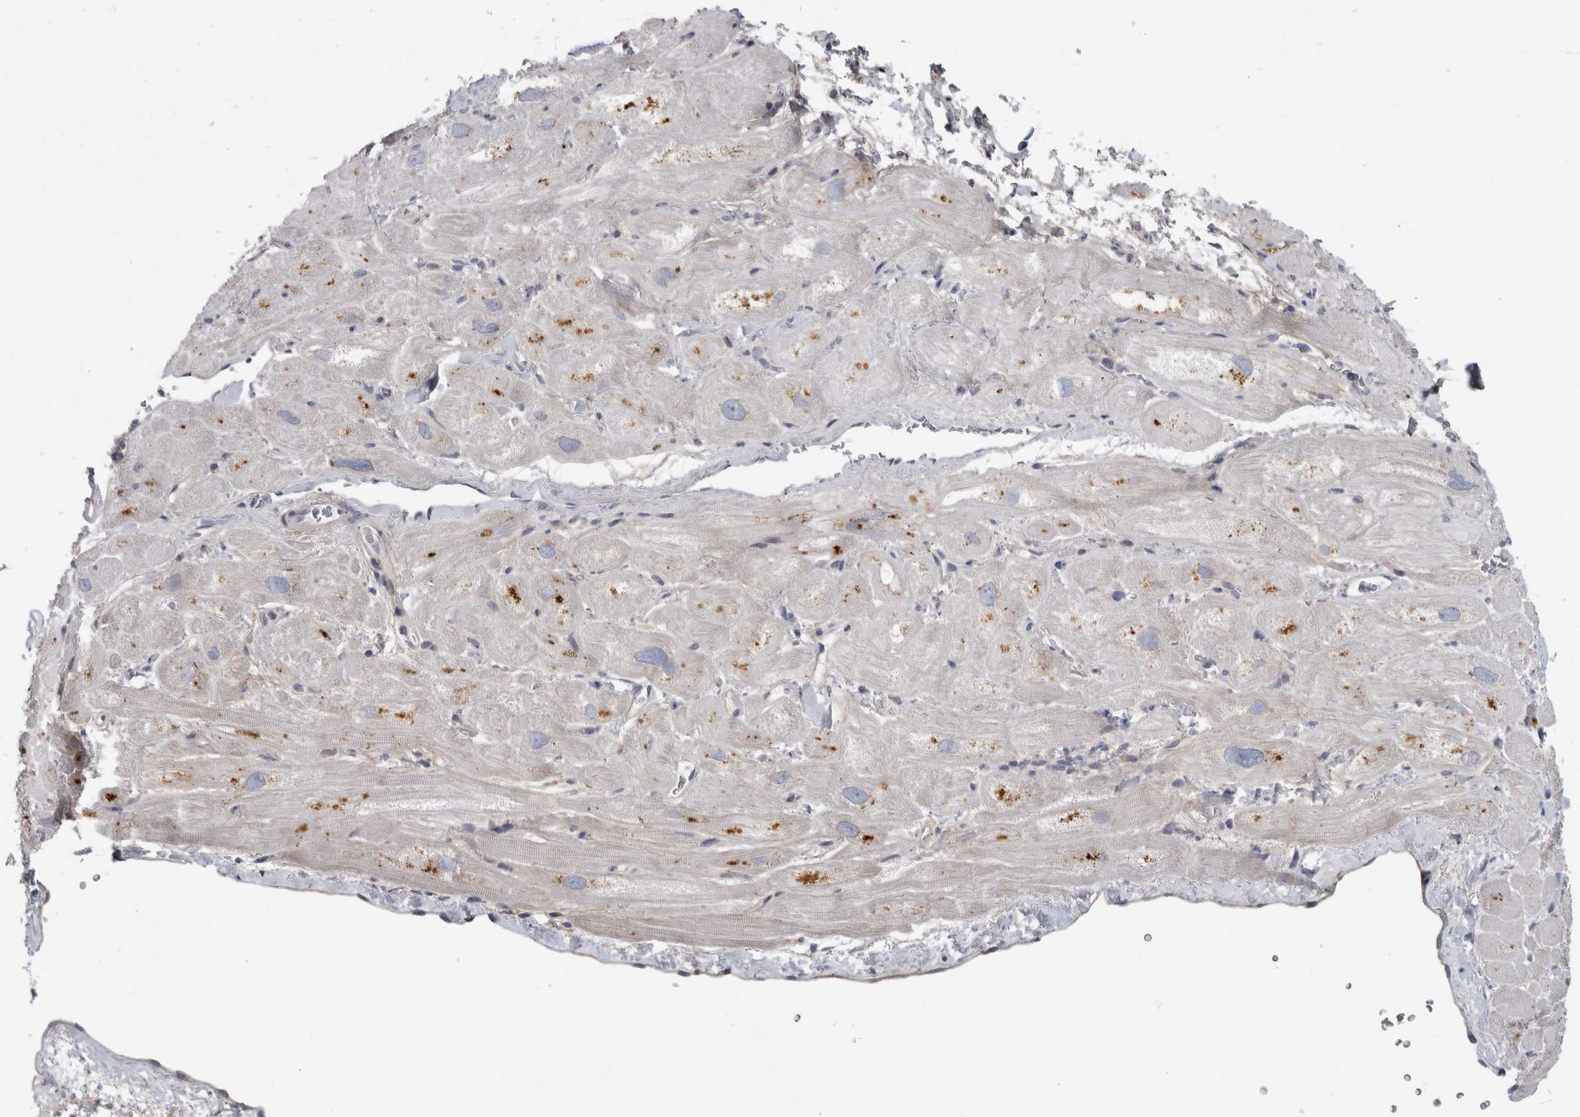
{"staining": {"intensity": "moderate", "quantity": "25%-75%", "location": "cytoplasmic/membranous"}, "tissue": "heart muscle", "cell_type": "Cardiomyocytes", "image_type": "normal", "snomed": [{"axis": "morphology", "description": "Normal tissue, NOS"}, {"axis": "topography", "description": "Heart"}], "caption": "Protein expression analysis of unremarkable heart muscle shows moderate cytoplasmic/membranous staining in about 25%-75% of cardiomyocytes.", "gene": "ATXN2", "patient": {"sex": "male", "age": 49}}